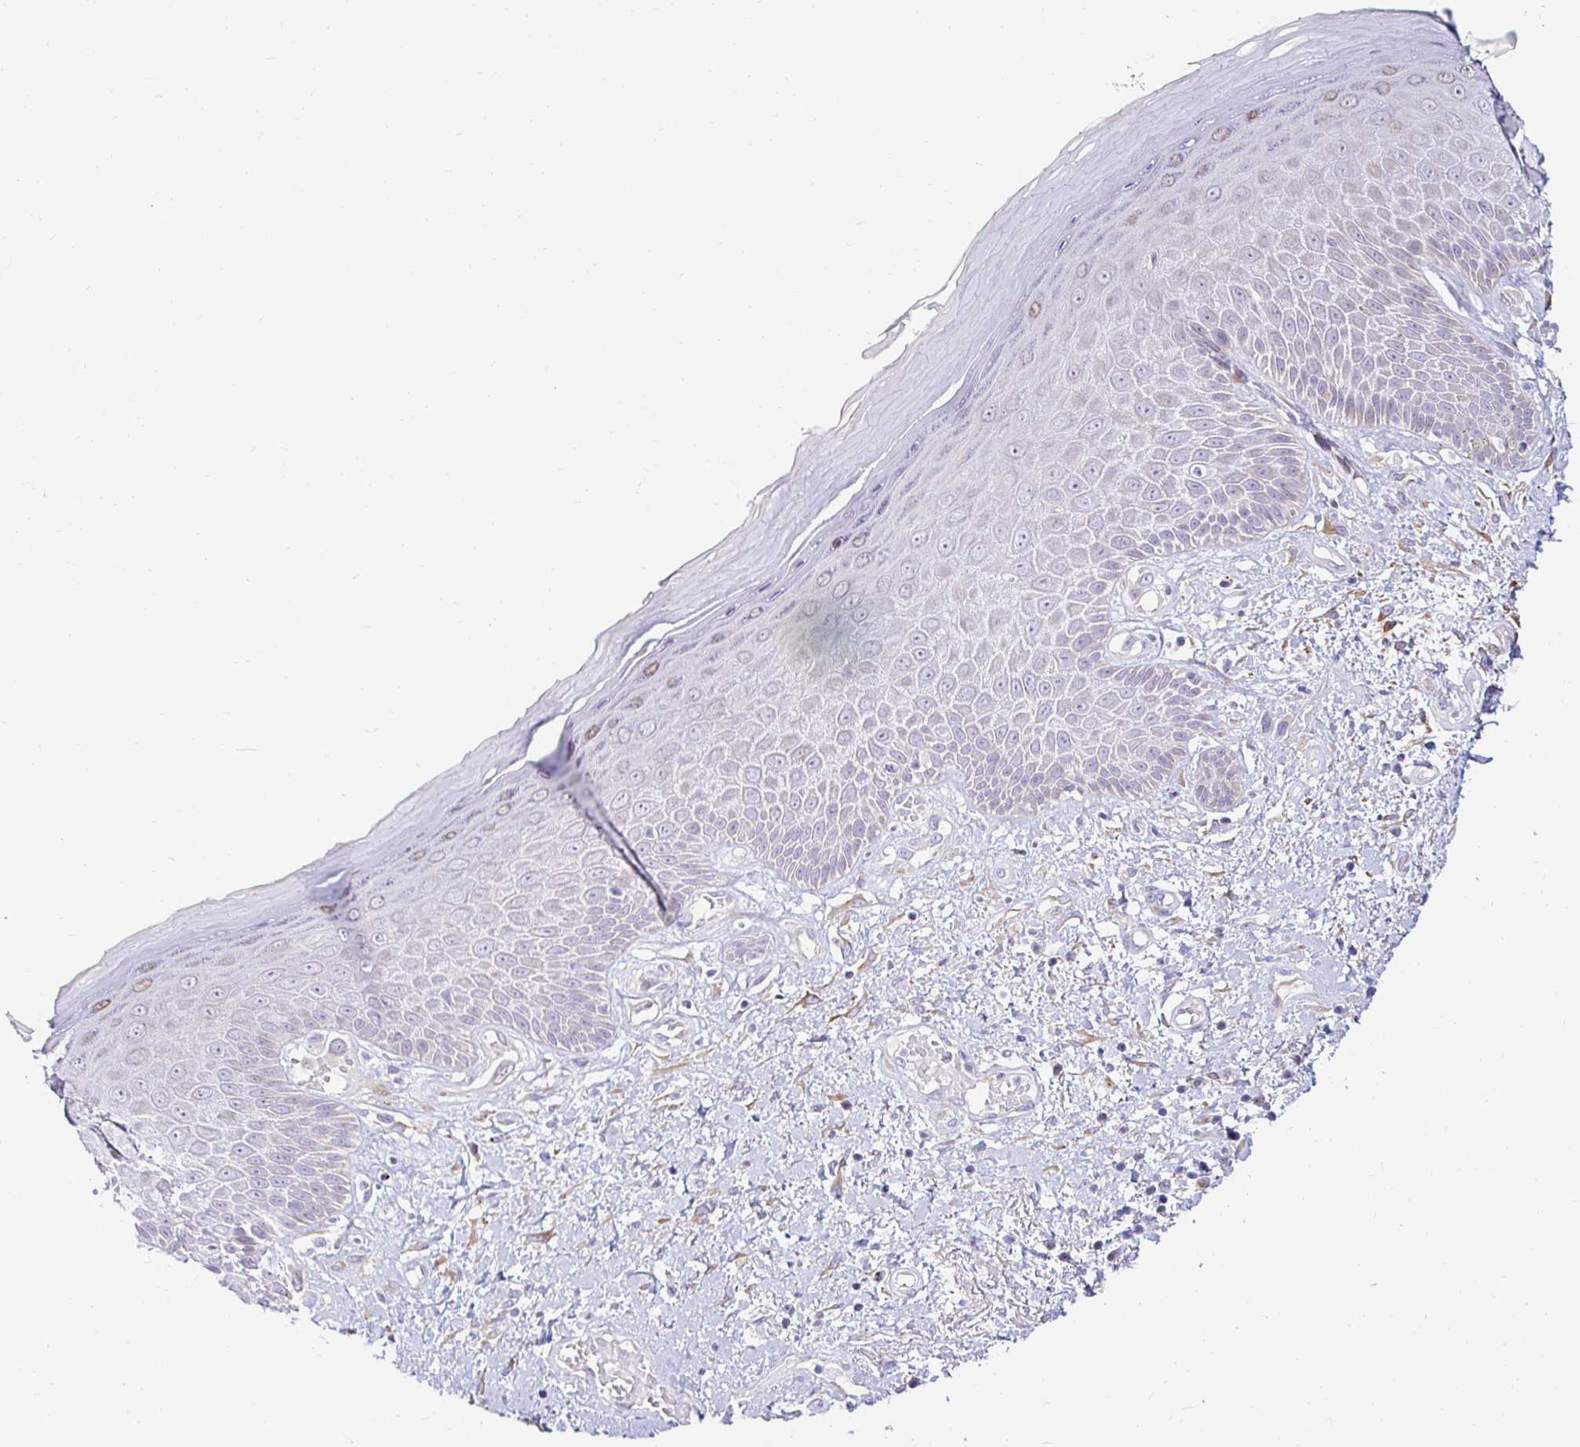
{"staining": {"intensity": "negative", "quantity": "none", "location": "none"}, "tissue": "skin", "cell_type": "Epidermal cells", "image_type": "normal", "snomed": [{"axis": "morphology", "description": "Normal tissue, NOS"}, {"axis": "topography", "description": "Anal"}, {"axis": "topography", "description": "Peripheral nerve tissue"}], "caption": "The immunohistochemistry (IHC) histopathology image has no significant staining in epidermal cells of skin. (Brightfield microscopy of DAB IHC at high magnification).", "gene": "CAPSL", "patient": {"sex": "male", "age": 78}}